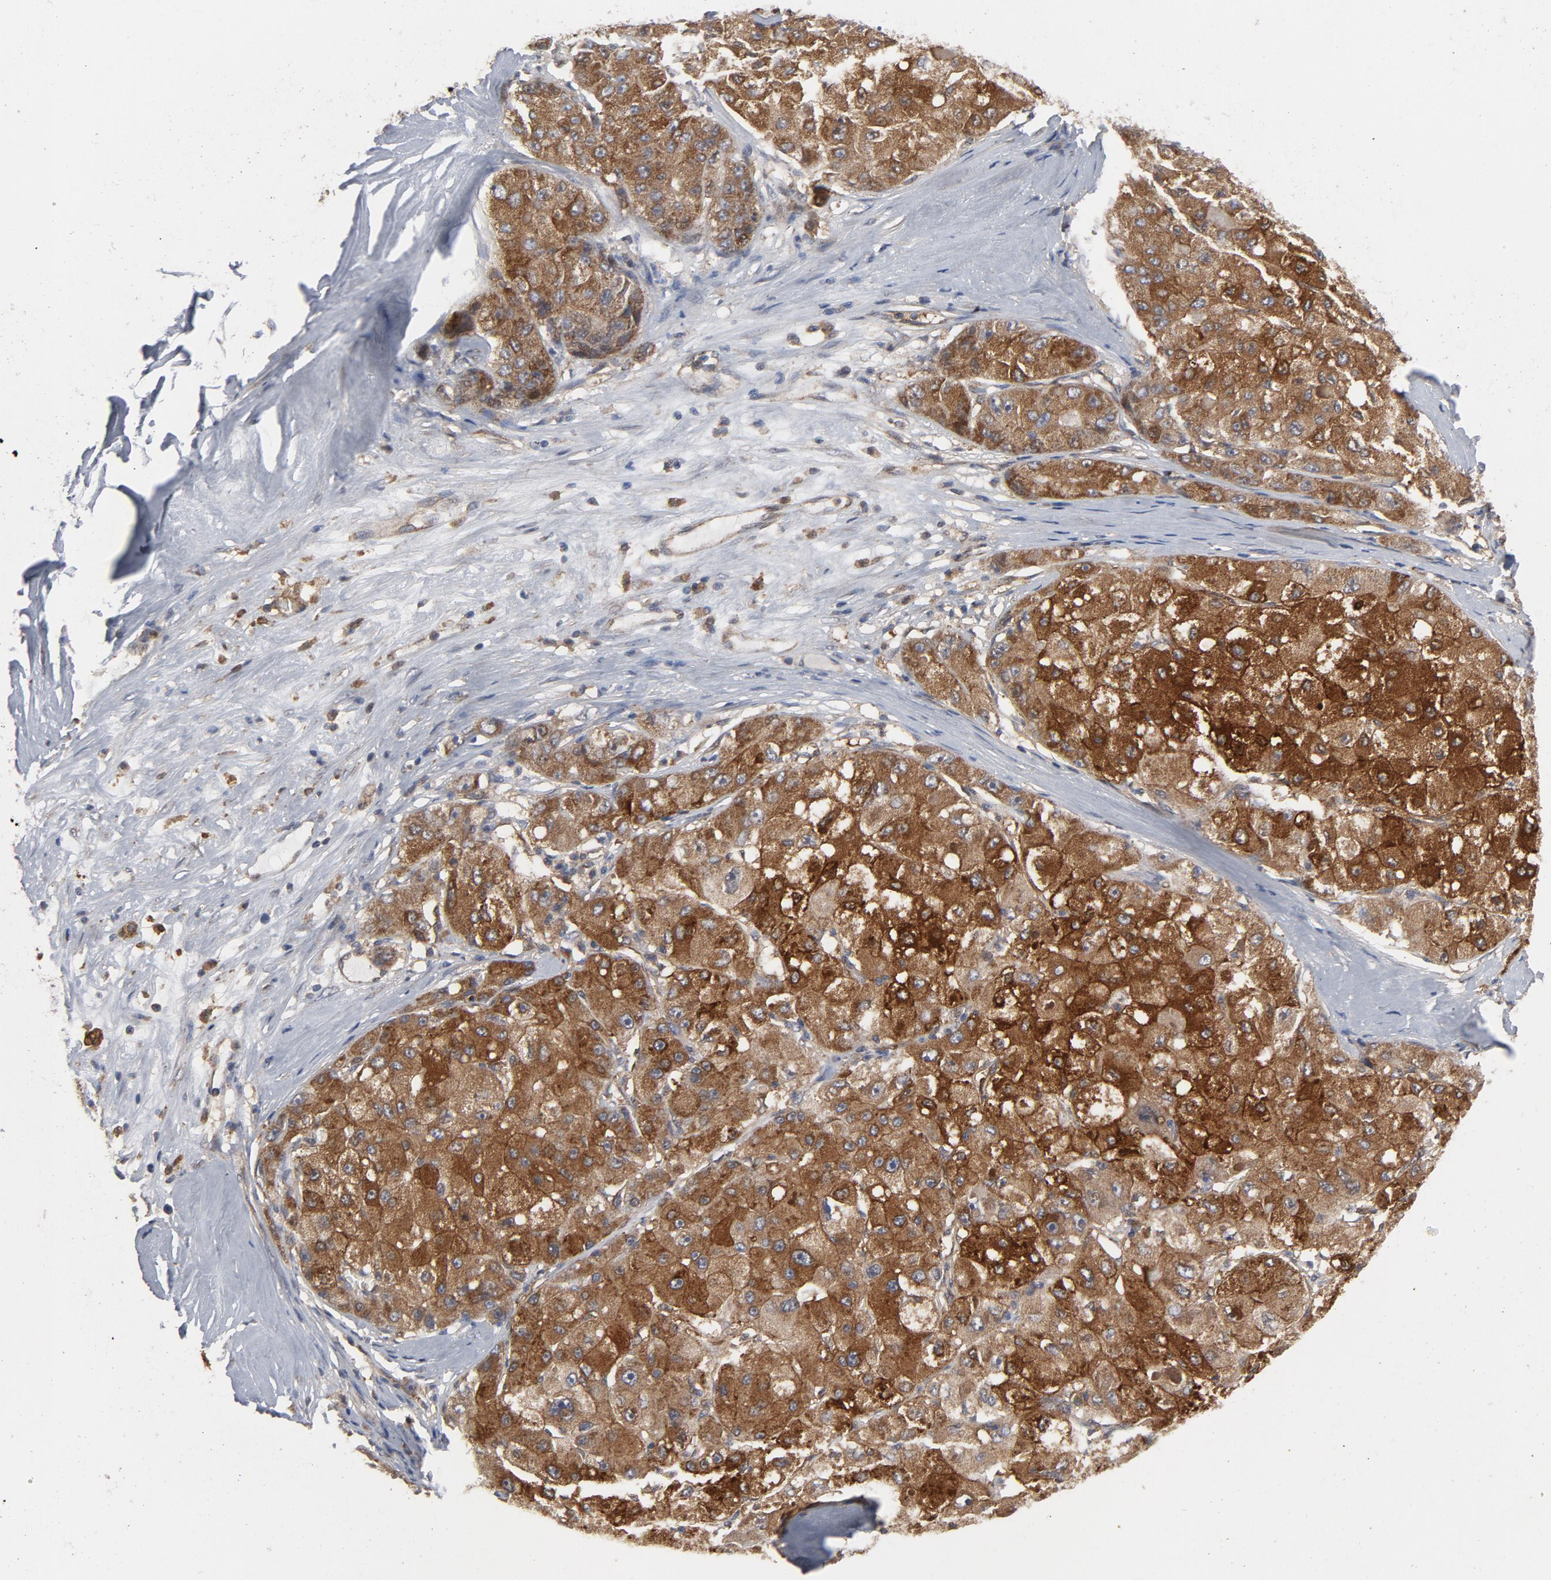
{"staining": {"intensity": "strong", "quantity": ">75%", "location": "cytoplasmic/membranous"}, "tissue": "liver cancer", "cell_type": "Tumor cells", "image_type": "cancer", "snomed": [{"axis": "morphology", "description": "Carcinoma, Hepatocellular, NOS"}, {"axis": "topography", "description": "Liver"}], "caption": "Tumor cells exhibit high levels of strong cytoplasmic/membranous expression in approximately >75% of cells in hepatocellular carcinoma (liver).", "gene": "RAPGEF4", "patient": {"sex": "male", "age": 80}}